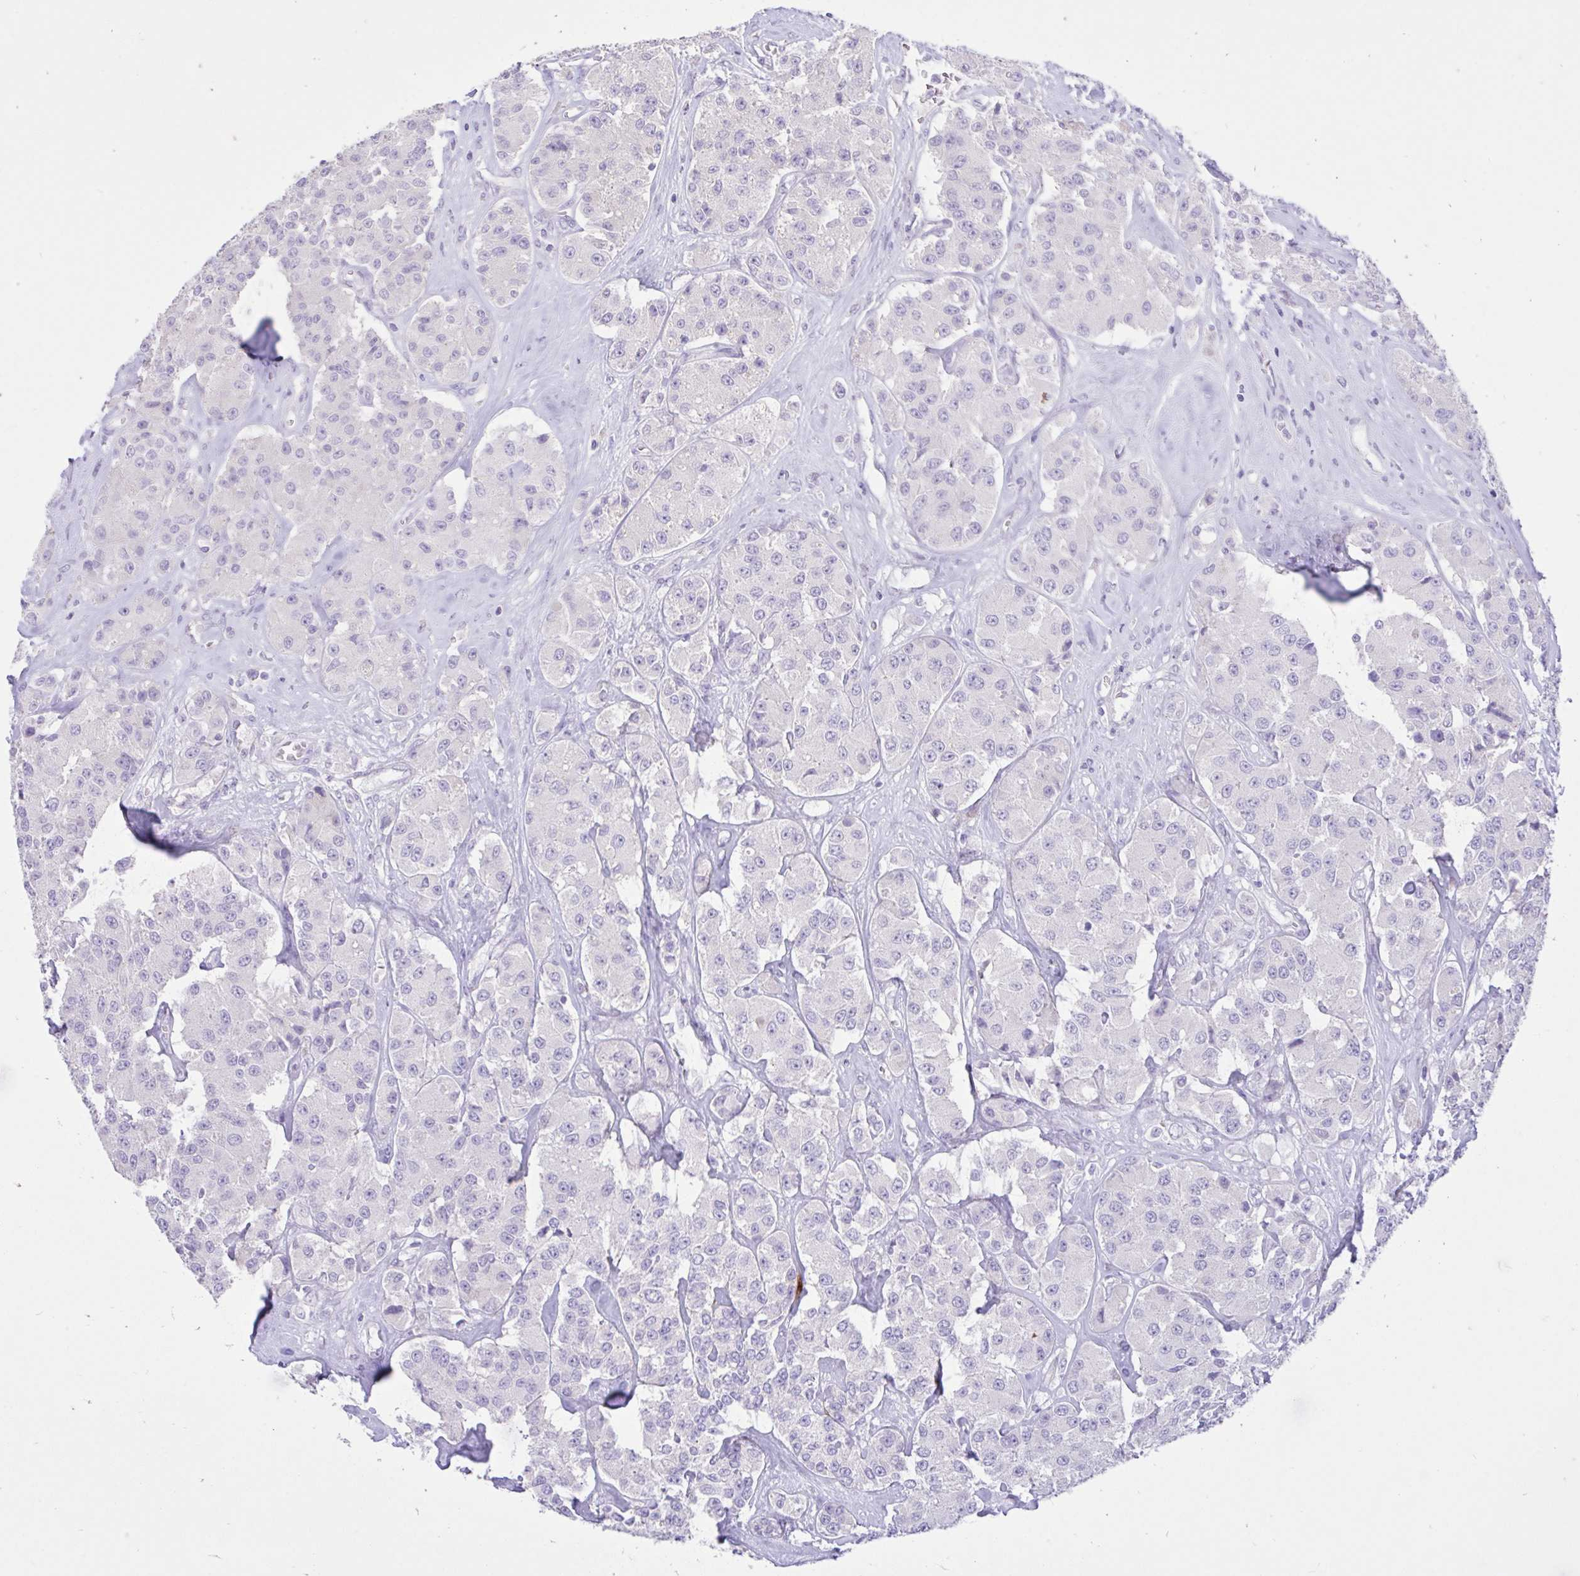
{"staining": {"intensity": "negative", "quantity": "none", "location": "none"}, "tissue": "carcinoid", "cell_type": "Tumor cells", "image_type": "cancer", "snomed": [{"axis": "morphology", "description": "Carcinoid, malignant, NOS"}, {"axis": "topography", "description": "Pancreas"}], "caption": "Carcinoid stained for a protein using immunohistochemistry (IHC) shows no expression tumor cells.", "gene": "ZNF101", "patient": {"sex": "male", "age": 41}}